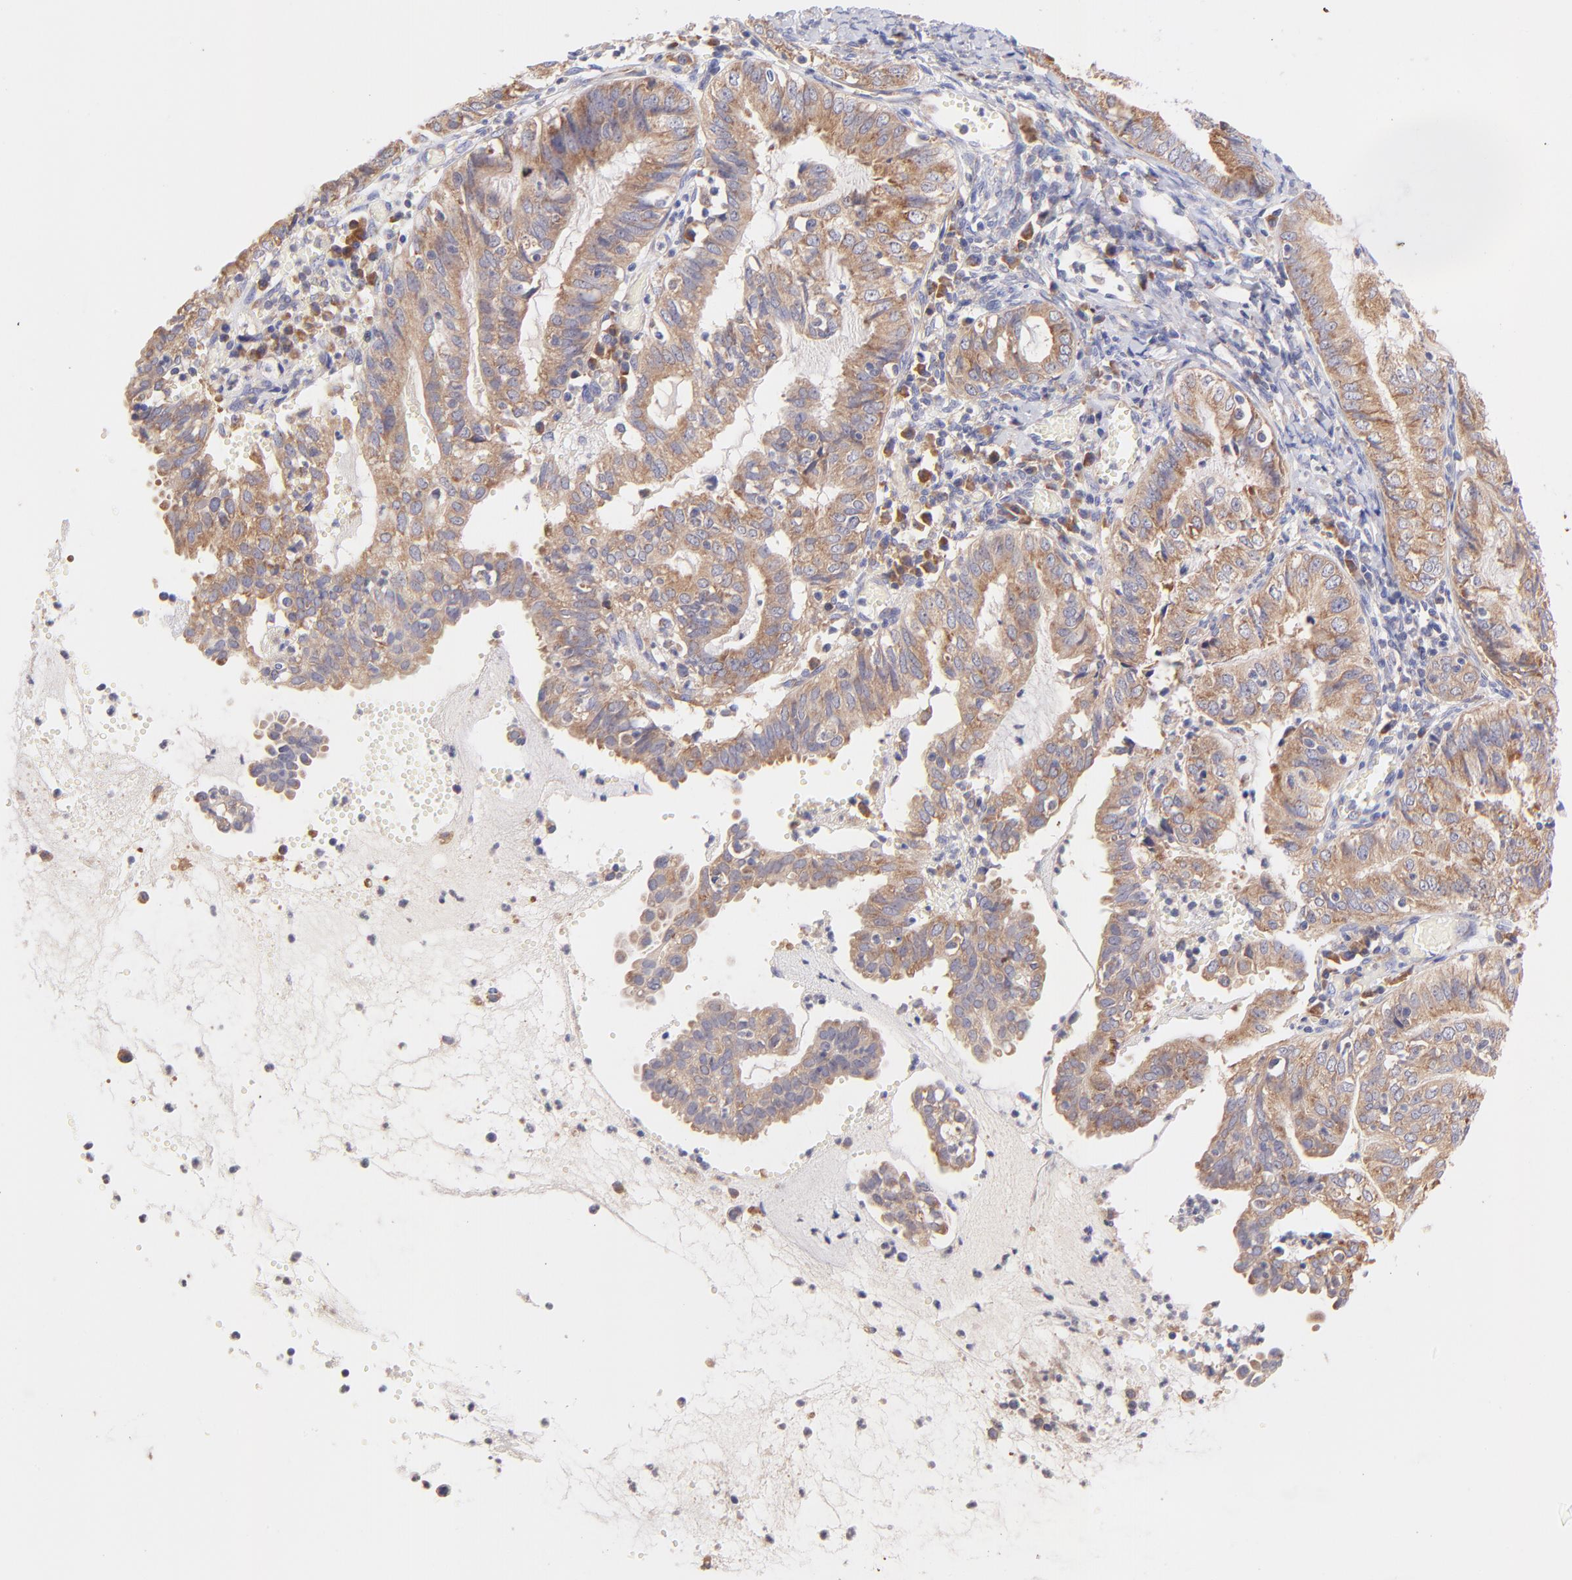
{"staining": {"intensity": "moderate", "quantity": ">75%", "location": "cytoplasmic/membranous"}, "tissue": "endometrial cancer", "cell_type": "Tumor cells", "image_type": "cancer", "snomed": [{"axis": "morphology", "description": "Adenocarcinoma, NOS"}, {"axis": "topography", "description": "Endometrium"}], "caption": "Brown immunohistochemical staining in endometrial cancer (adenocarcinoma) reveals moderate cytoplasmic/membranous staining in approximately >75% of tumor cells.", "gene": "RPL11", "patient": {"sex": "female", "age": 66}}